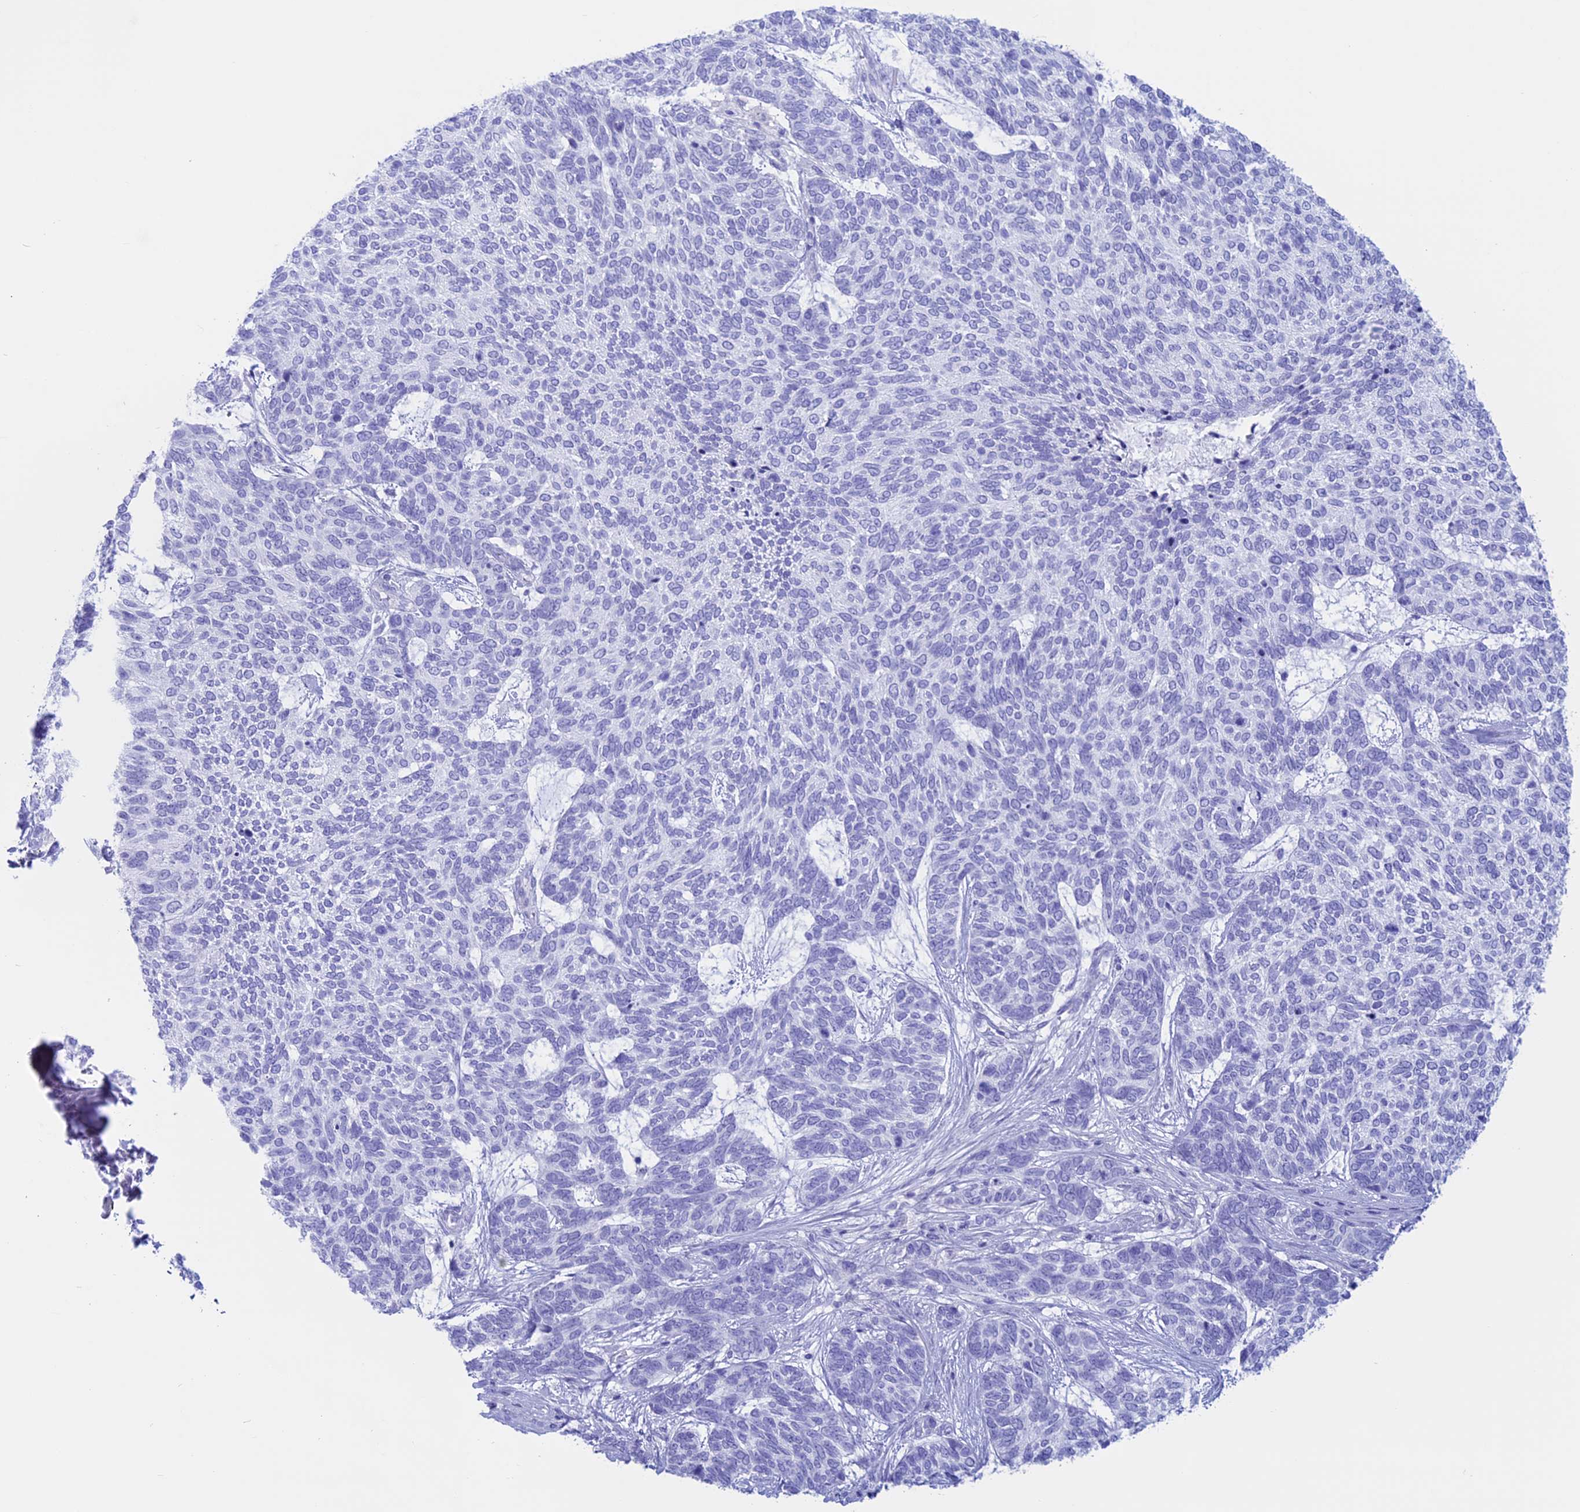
{"staining": {"intensity": "negative", "quantity": "none", "location": "none"}, "tissue": "skin cancer", "cell_type": "Tumor cells", "image_type": "cancer", "snomed": [{"axis": "morphology", "description": "Basal cell carcinoma"}, {"axis": "topography", "description": "Skin"}], "caption": "Tumor cells show no significant staining in skin cancer.", "gene": "RP1", "patient": {"sex": "female", "age": 65}}